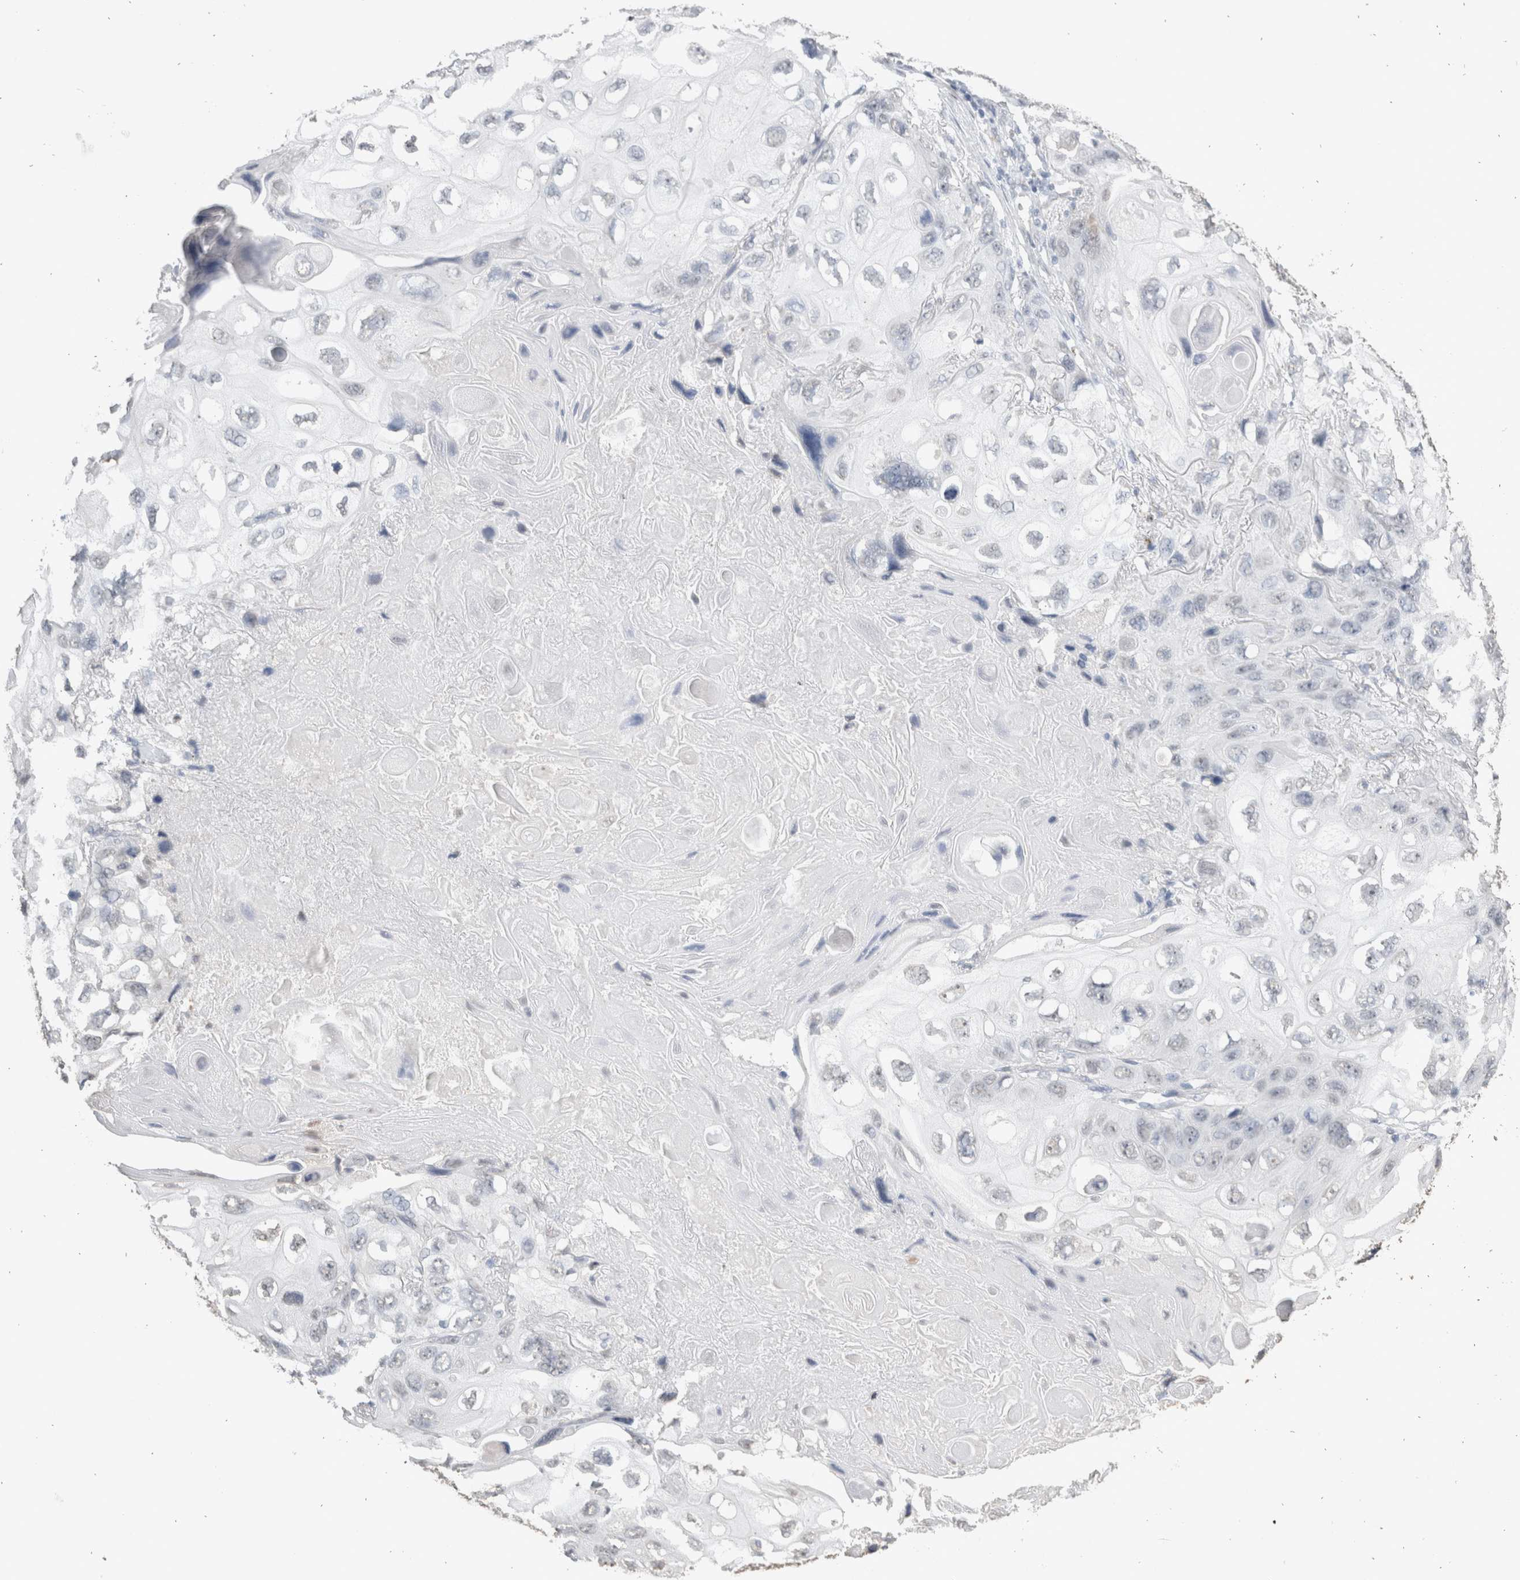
{"staining": {"intensity": "negative", "quantity": "none", "location": "none"}, "tissue": "lung cancer", "cell_type": "Tumor cells", "image_type": "cancer", "snomed": [{"axis": "morphology", "description": "Squamous cell carcinoma, NOS"}, {"axis": "topography", "description": "Lung"}], "caption": "Protein analysis of lung cancer exhibits no significant positivity in tumor cells. (DAB immunohistochemistry with hematoxylin counter stain).", "gene": "LGALS2", "patient": {"sex": "female", "age": 73}}